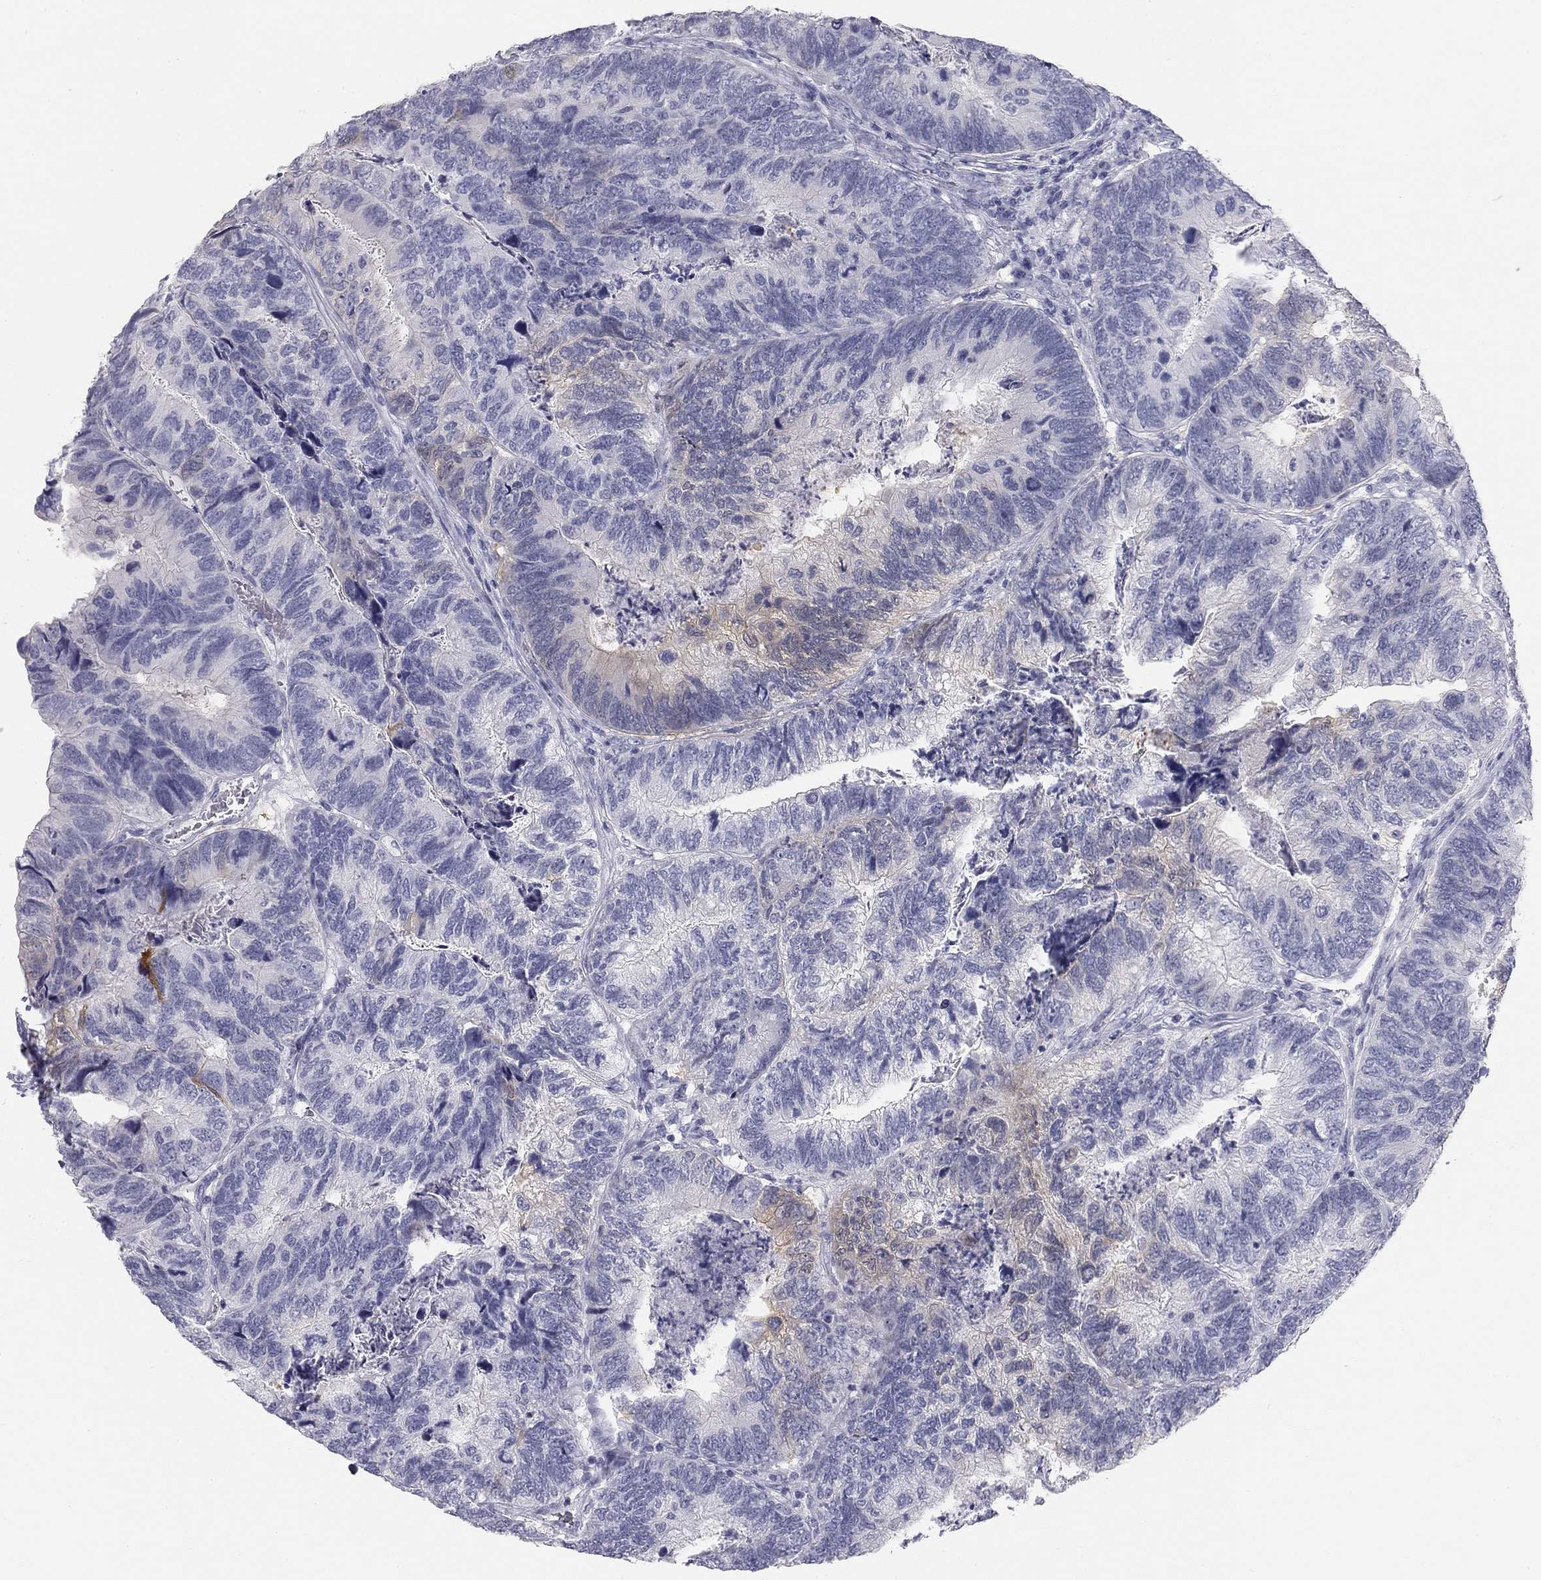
{"staining": {"intensity": "weak", "quantity": "<25%", "location": "cytoplasmic/membranous"}, "tissue": "colorectal cancer", "cell_type": "Tumor cells", "image_type": "cancer", "snomed": [{"axis": "morphology", "description": "Adenocarcinoma, NOS"}, {"axis": "topography", "description": "Colon"}], "caption": "A micrograph of human colorectal cancer (adenocarcinoma) is negative for staining in tumor cells.", "gene": "SULT2B1", "patient": {"sex": "female", "age": 67}}